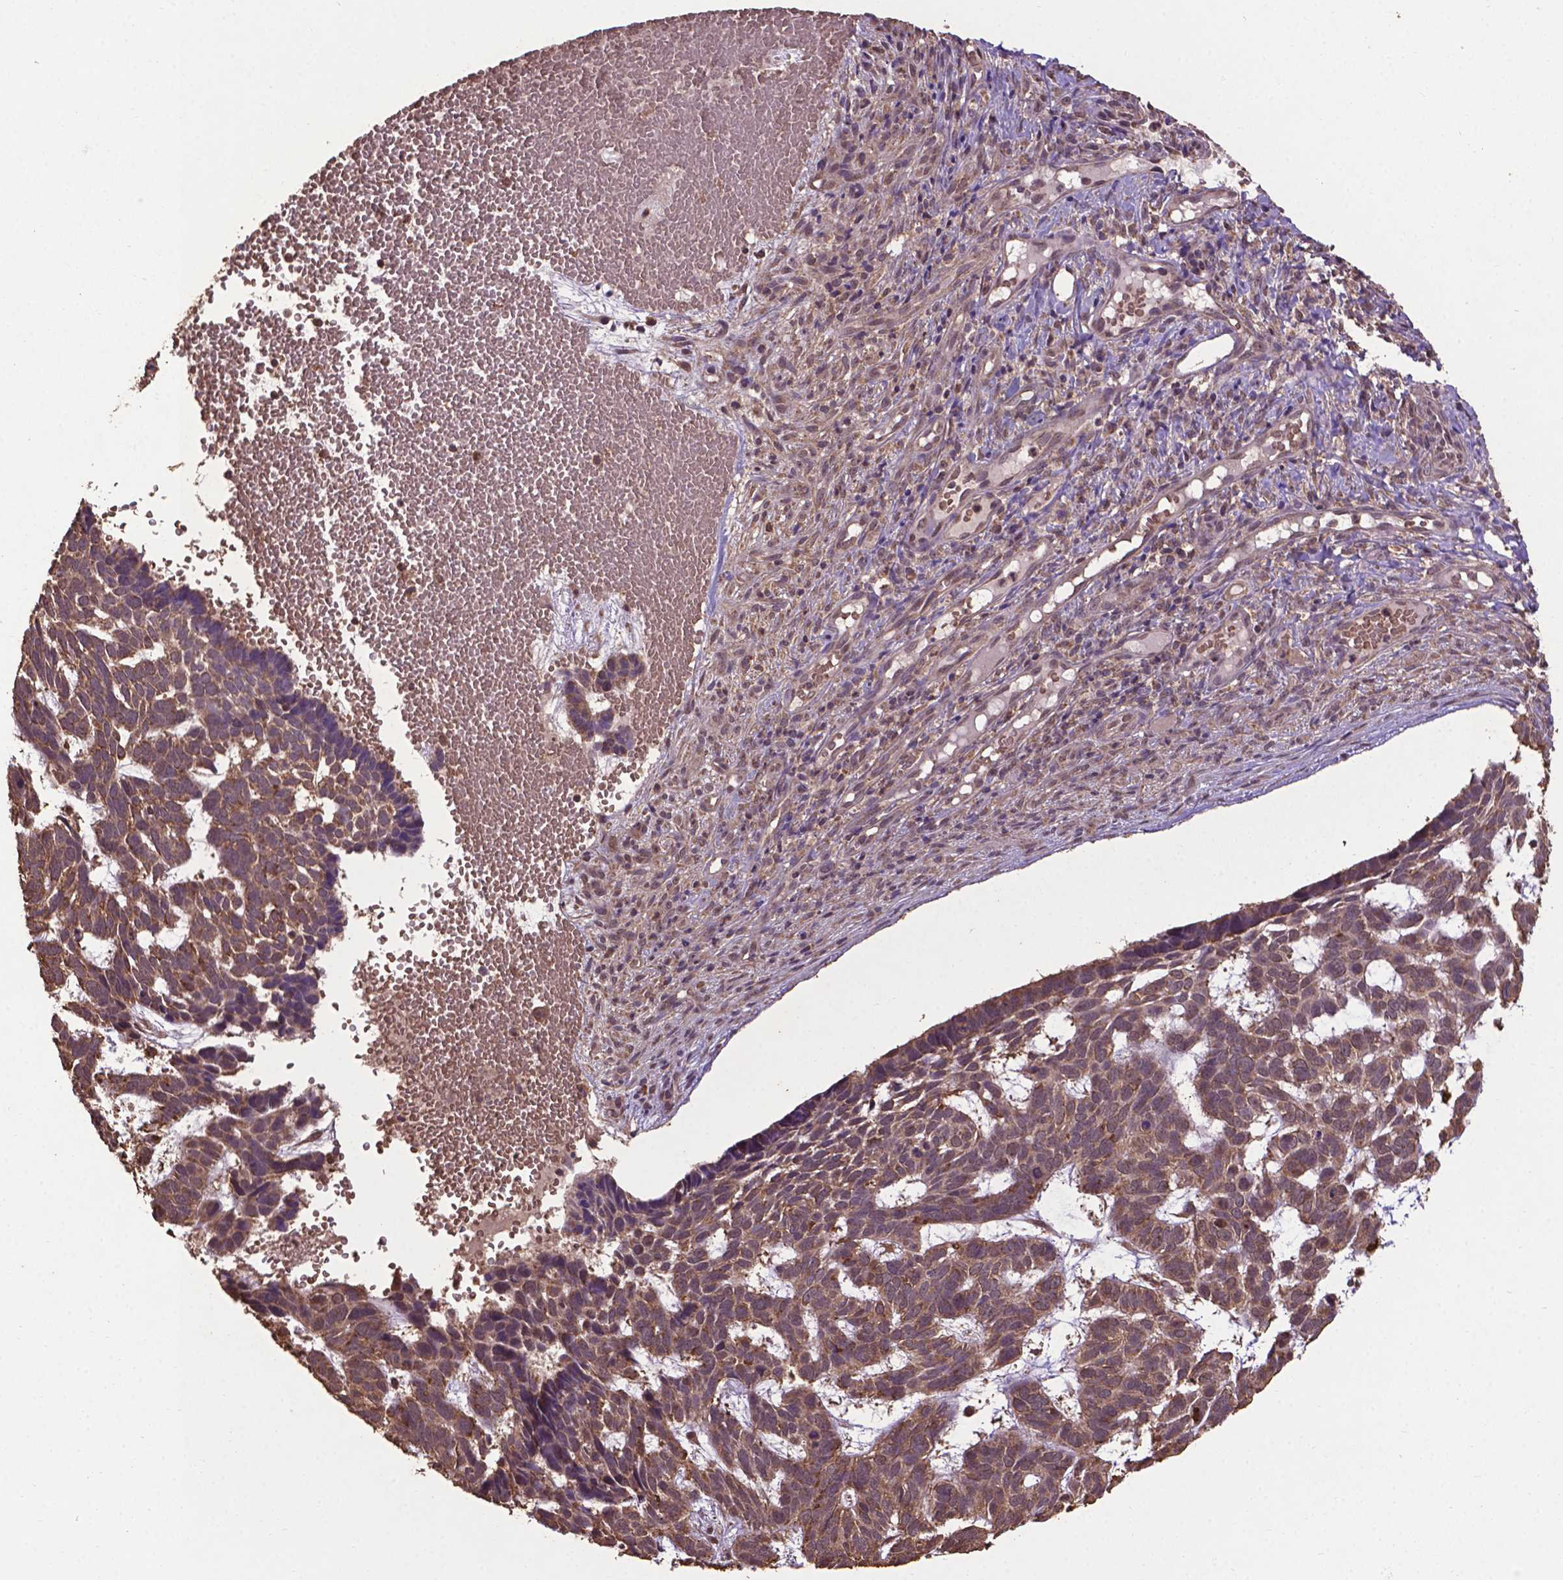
{"staining": {"intensity": "moderate", "quantity": ">75%", "location": "cytoplasmic/membranous,nuclear"}, "tissue": "skin cancer", "cell_type": "Tumor cells", "image_type": "cancer", "snomed": [{"axis": "morphology", "description": "Basal cell carcinoma"}, {"axis": "topography", "description": "Skin"}], "caption": "Tumor cells exhibit moderate cytoplasmic/membranous and nuclear positivity in about >75% of cells in skin cancer.", "gene": "DCAF1", "patient": {"sex": "male", "age": 78}}